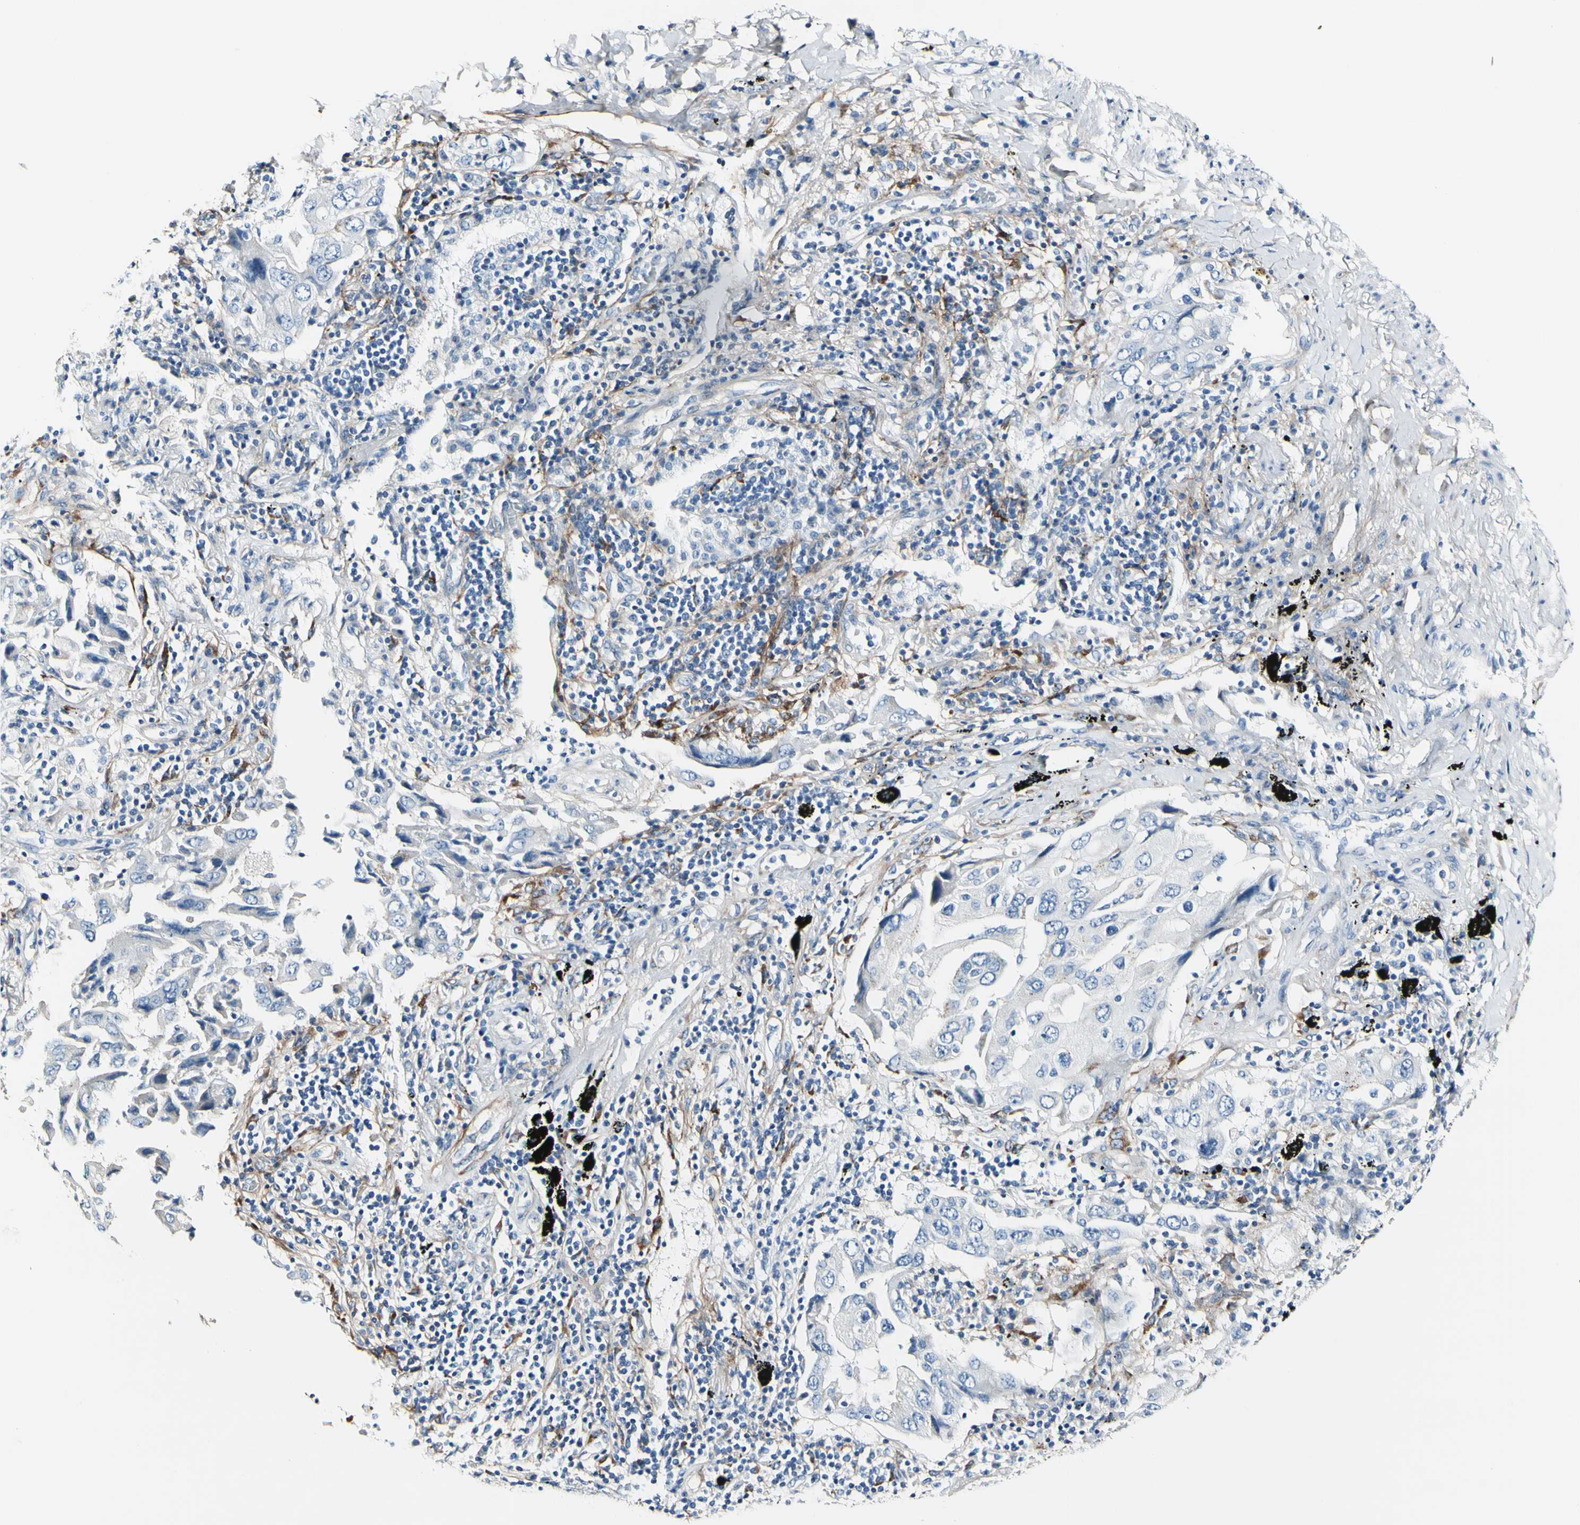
{"staining": {"intensity": "negative", "quantity": "none", "location": "none"}, "tissue": "lung cancer", "cell_type": "Tumor cells", "image_type": "cancer", "snomed": [{"axis": "morphology", "description": "Adenocarcinoma, NOS"}, {"axis": "topography", "description": "Lung"}], "caption": "Lung cancer was stained to show a protein in brown. There is no significant positivity in tumor cells.", "gene": "COL6A3", "patient": {"sex": "female", "age": 65}}